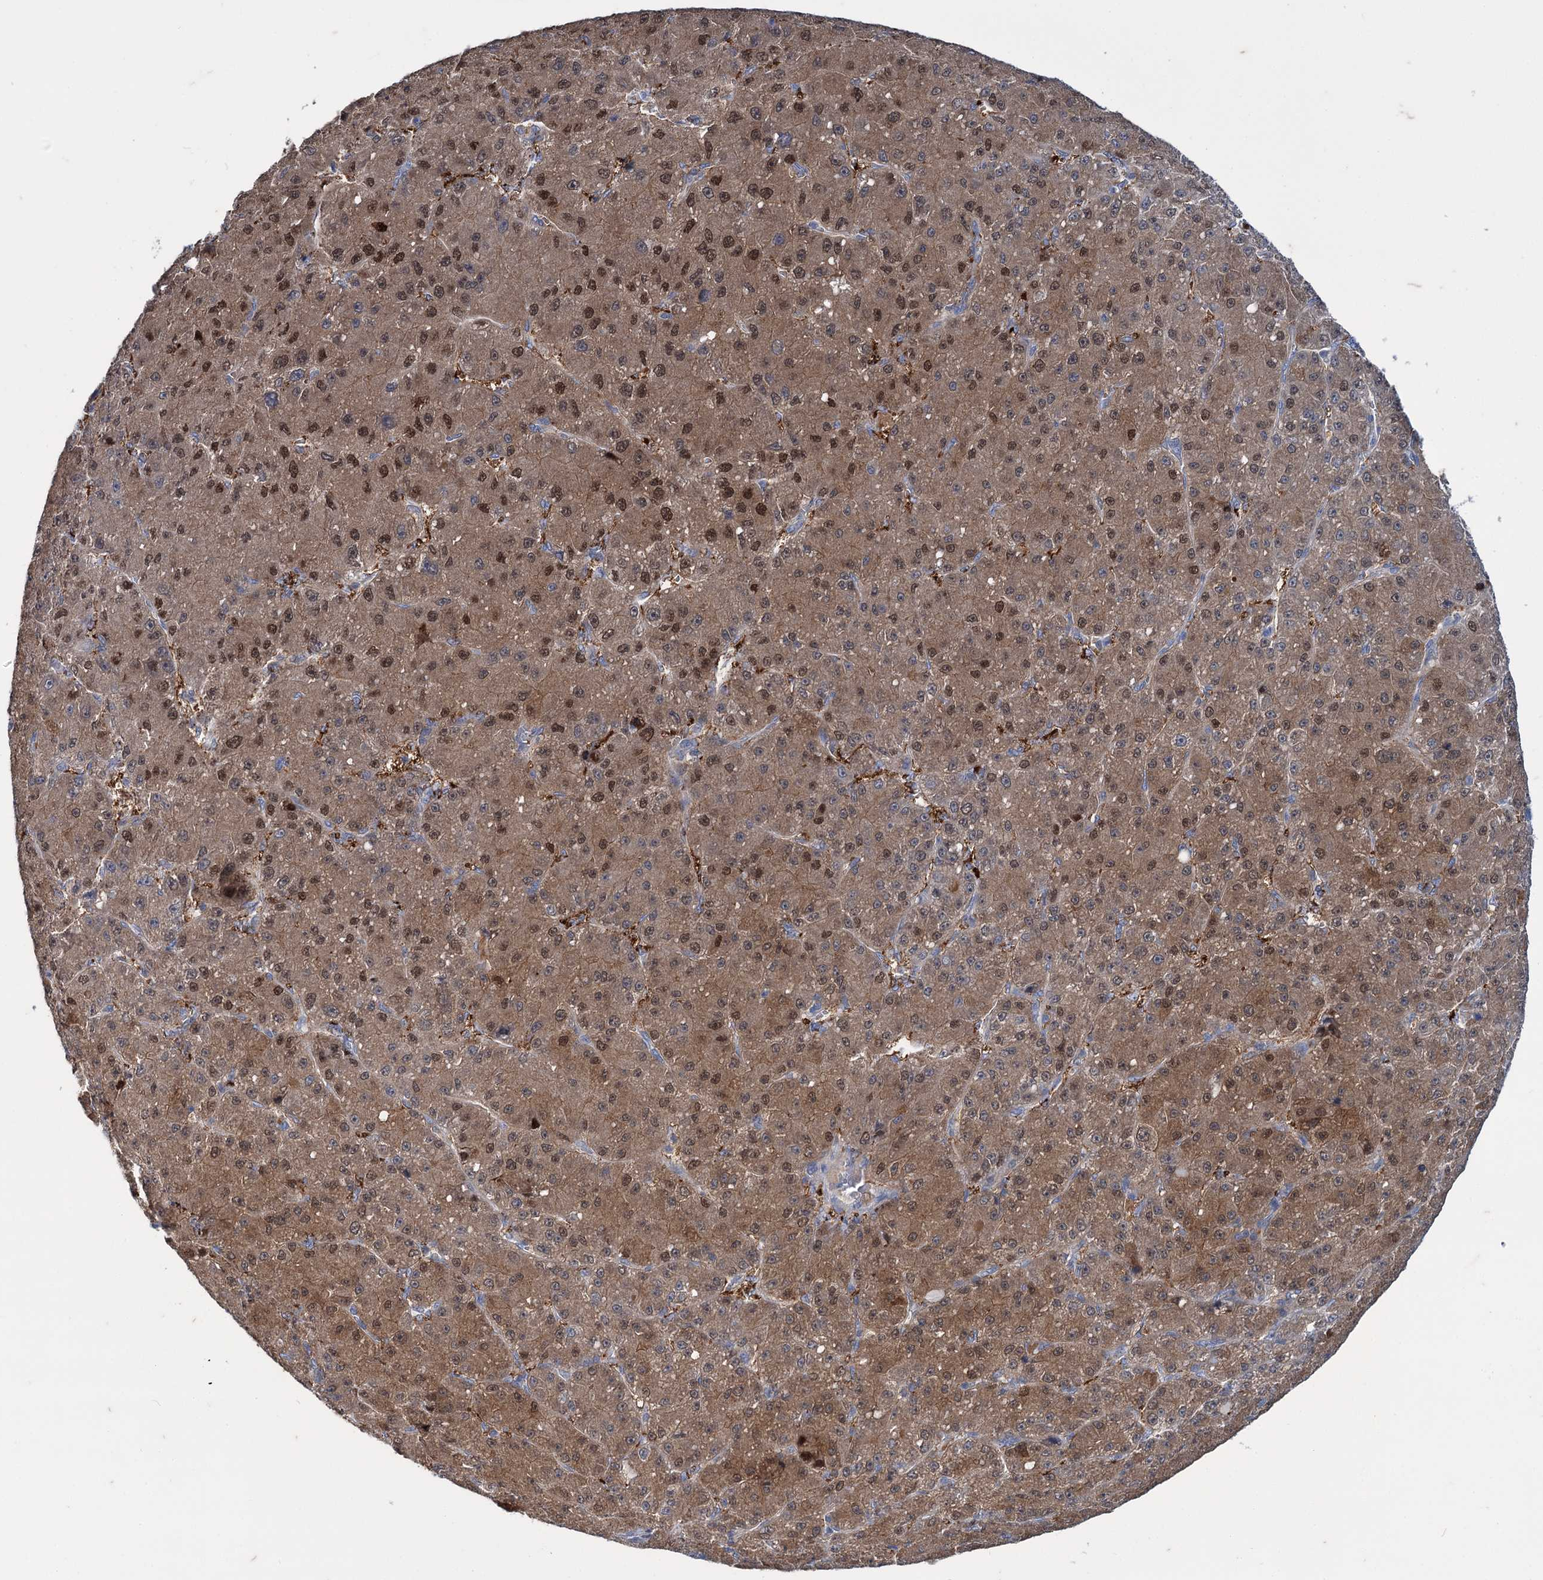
{"staining": {"intensity": "moderate", "quantity": ">75%", "location": "cytoplasmic/membranous,nuclear"}, "tissue": "liver cancer", "cell_type": "Tumor cells", "image_type": "cancer", "snomed": [{"axis": "morphology", "description": "Carcinoma, Hepatocellular, NOS"}, {"axis": "topography", "description": "Liver"}], "caption": "This is an image of IHC staining of liver cancer, which shows moderate positivity in the cytoplasmic/membranous and nuclear of tumor cells.", "gene": "MID1IP1", "patient": {"sex": "male", "age": 67}}